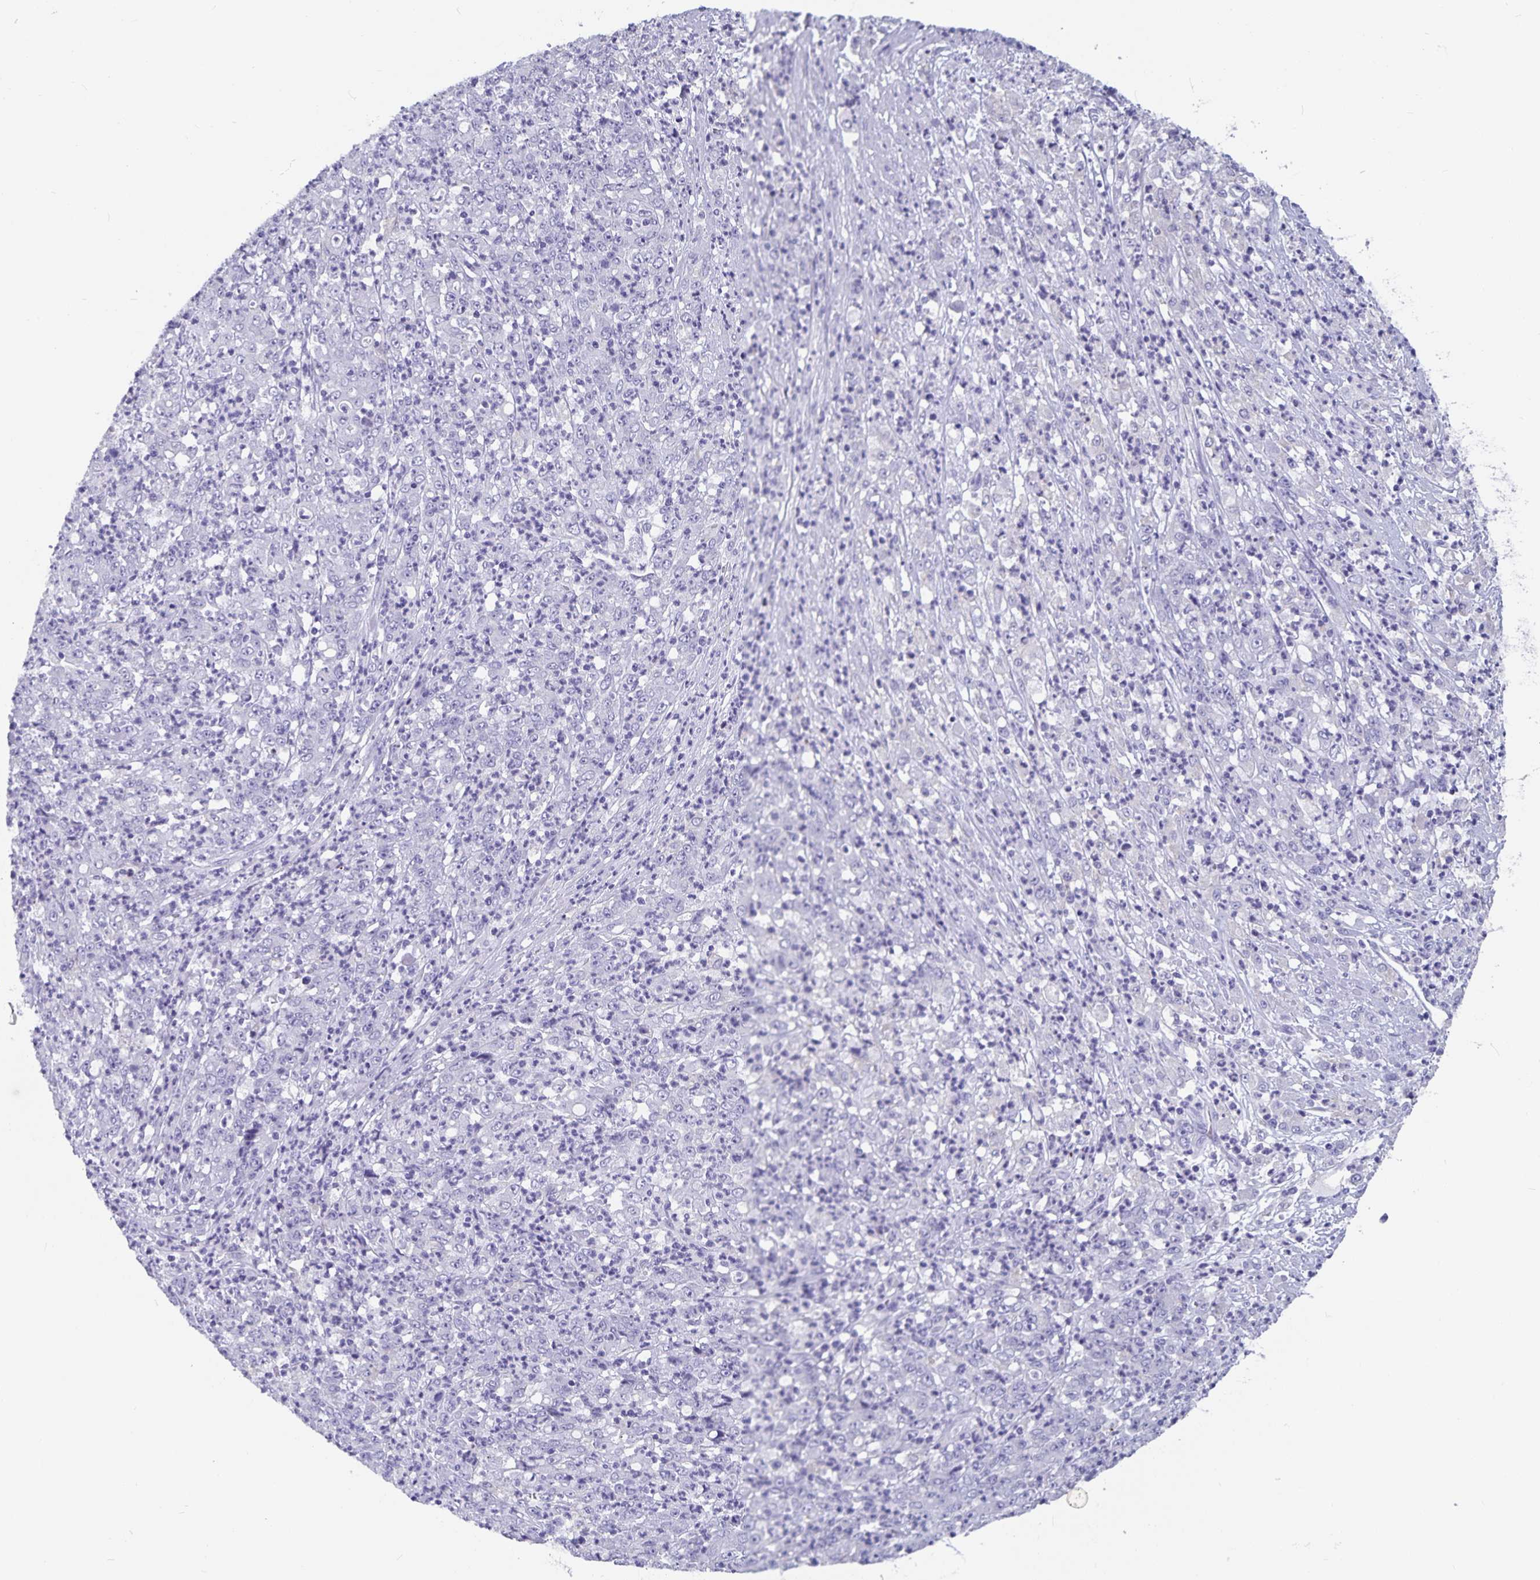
{"staining": {"intensity": "negative", "quantity": "none", "location": "none"}, "tissue": "stomach cancer", "cell_type": "Tumor cells", "image_type": "cancer", "snomed": [{"axis": "morphology", "description": "Adenocarcinoma, NOS"}, {"axis": "topography", "description": "Stomach, lower"}], "caption": "This is an immunohistochemistry photomicrograph of human stomach cancer (adenocarcinoma). There is no expression in tumor cells.", "gene": "PLAC1", "patient": {"sex": "female", "age": 71}}